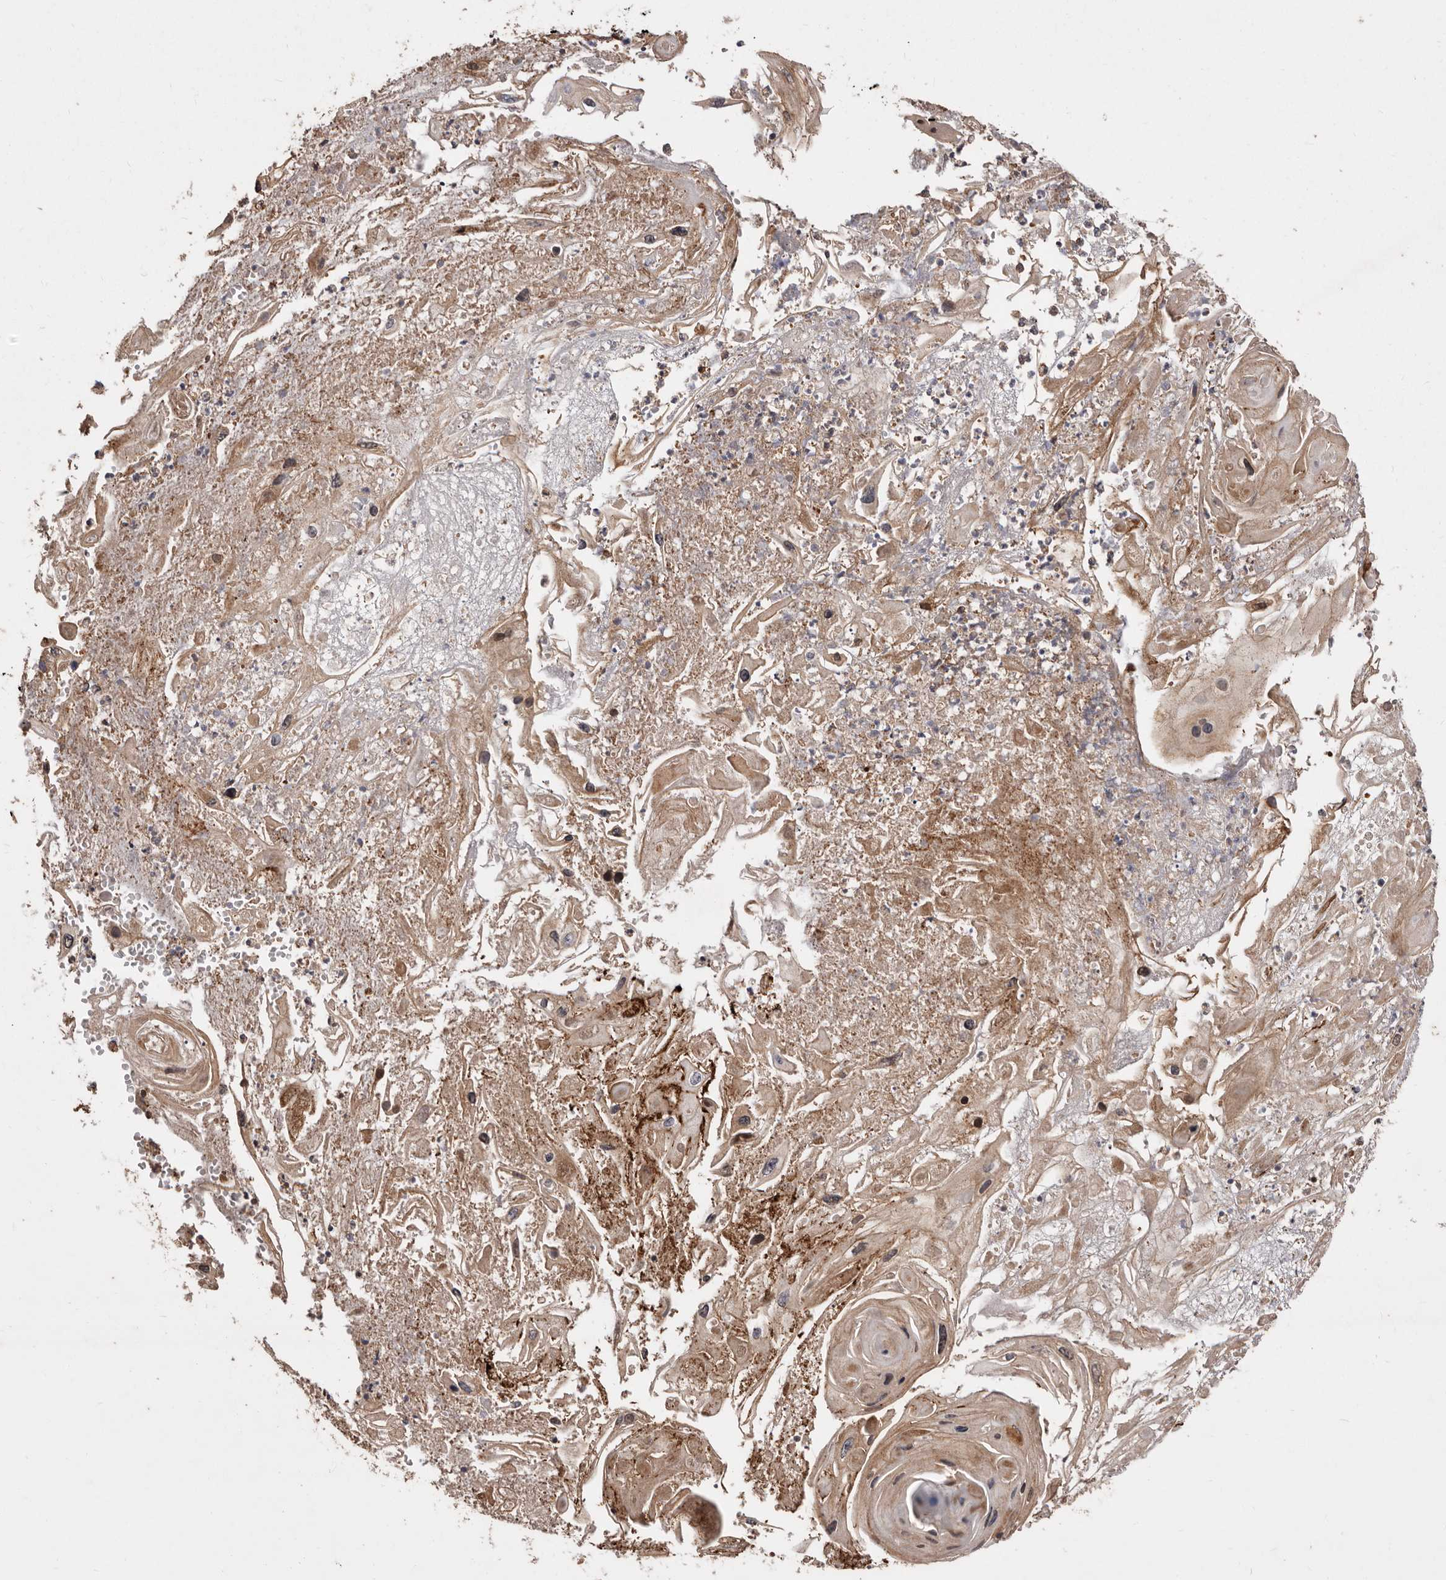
{"staining": {"intensity": "moderate", "quantity": ">75%", "location": "cytoplasmic/membranous"}, "tissue": "skin cancer", "cell_type": "Tumor cells", "image_type": "cancer", "snomed": [{"axis": "morphology", "description": "Squamous cell carcinoma, NOS"}, {"axis": "topography", "description": "Skin"}], "caption": "Tumor cells demonstrate medium levels of moderate cytoplasmic/membranous expression in about >75% of cells in human skin squamous cell carcinoma.", "gene": "FLAD1", "patient": {"sex": "male", "age": 55}}